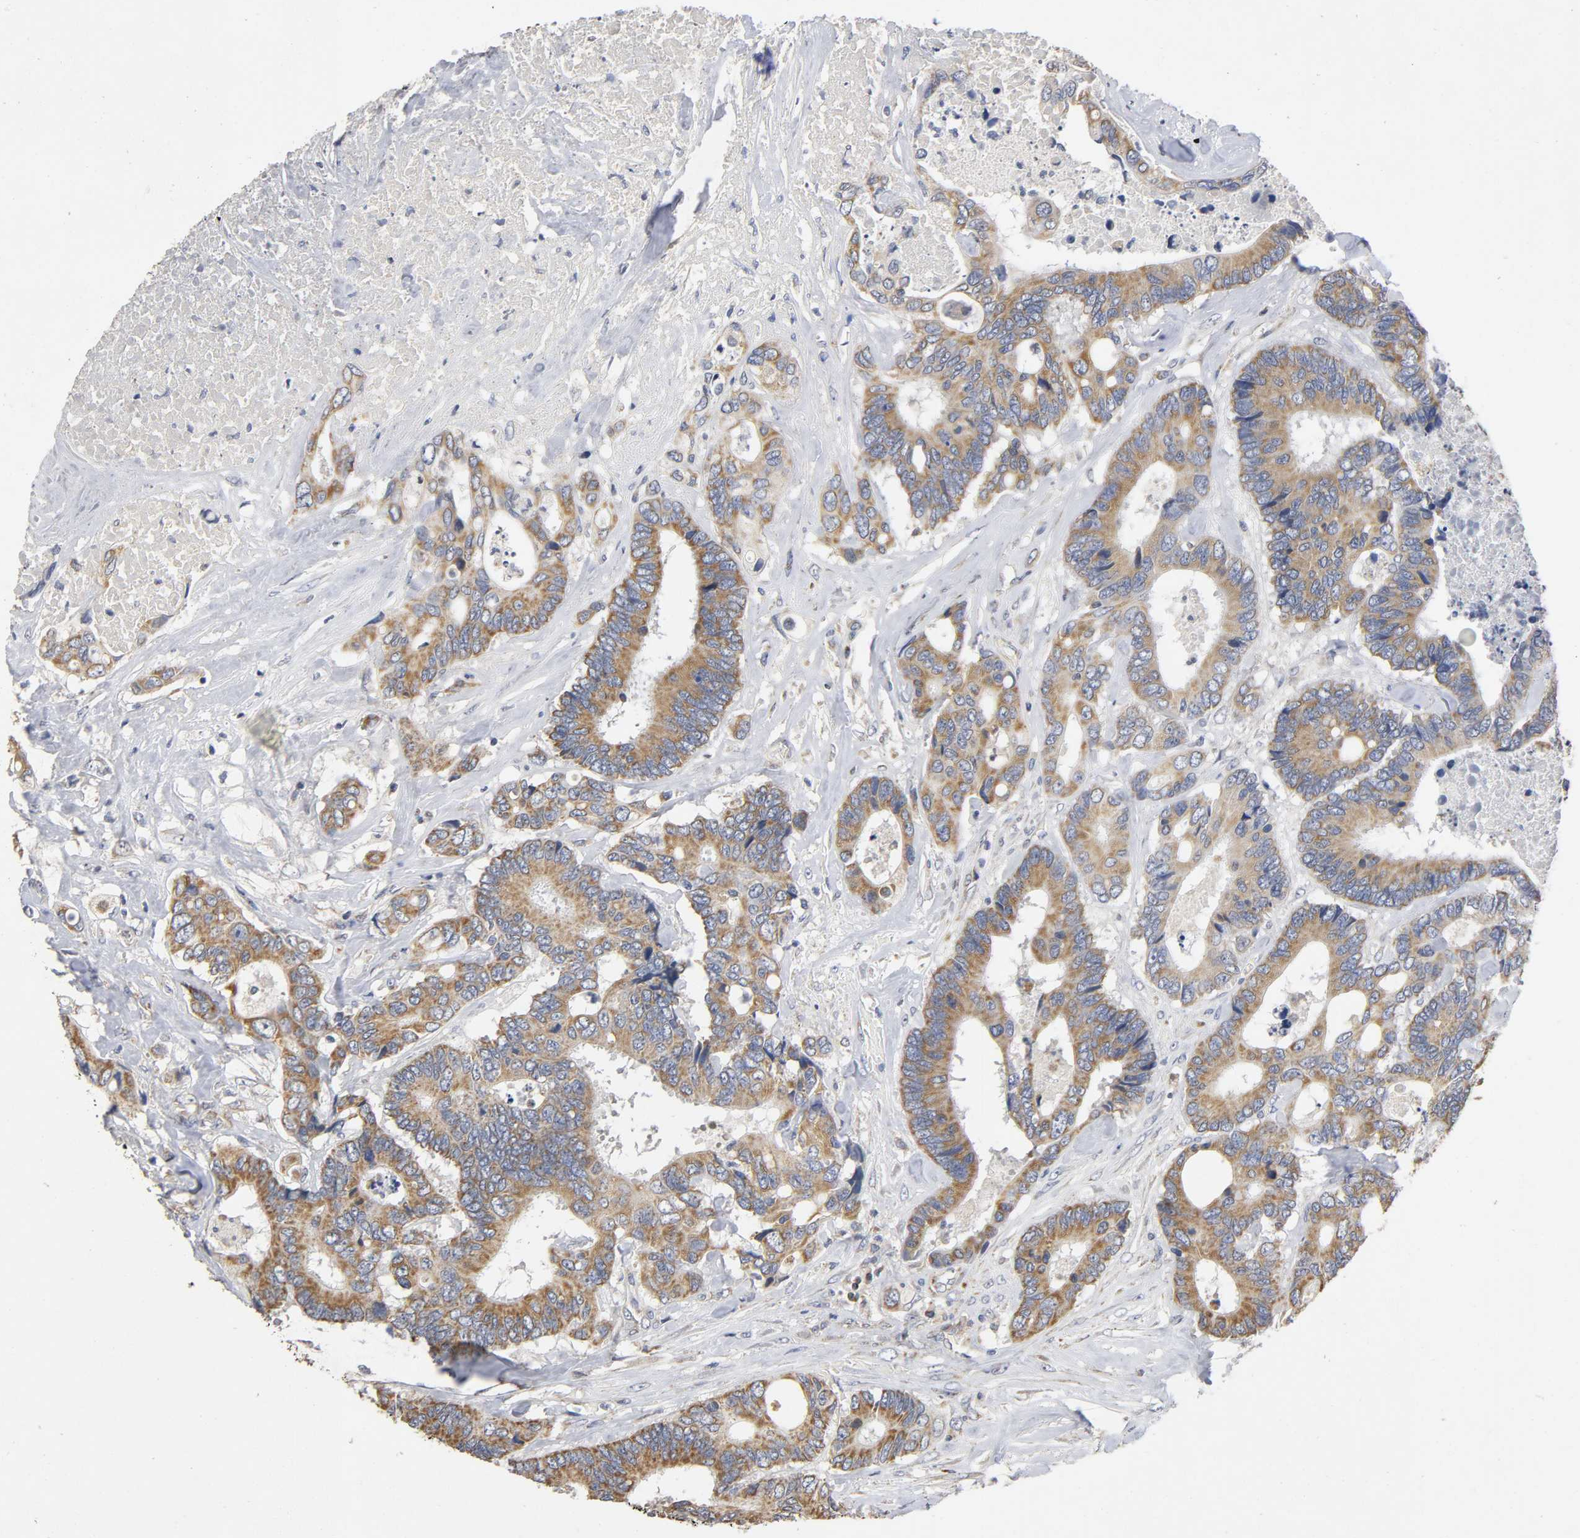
{"staining": {"intensity": "moderate", "quantity": ">75%", "location": "cytoplasmic/membranous"}, "tissue": "colorectal cancer", "cell_type": "Tumor cells", "image_type": "cancer", "snomed": [{"axis": "morphology", "description": "Adenocarcinoma, NOS"}, {"axis": "topography", "description": "Rectum"}], "caption": "Human colorectal cancer stained with a protein marker shows moderate staining in tumor cells.", "gene": "SYT16", "patient": {"sex": "male", "age": 55}}